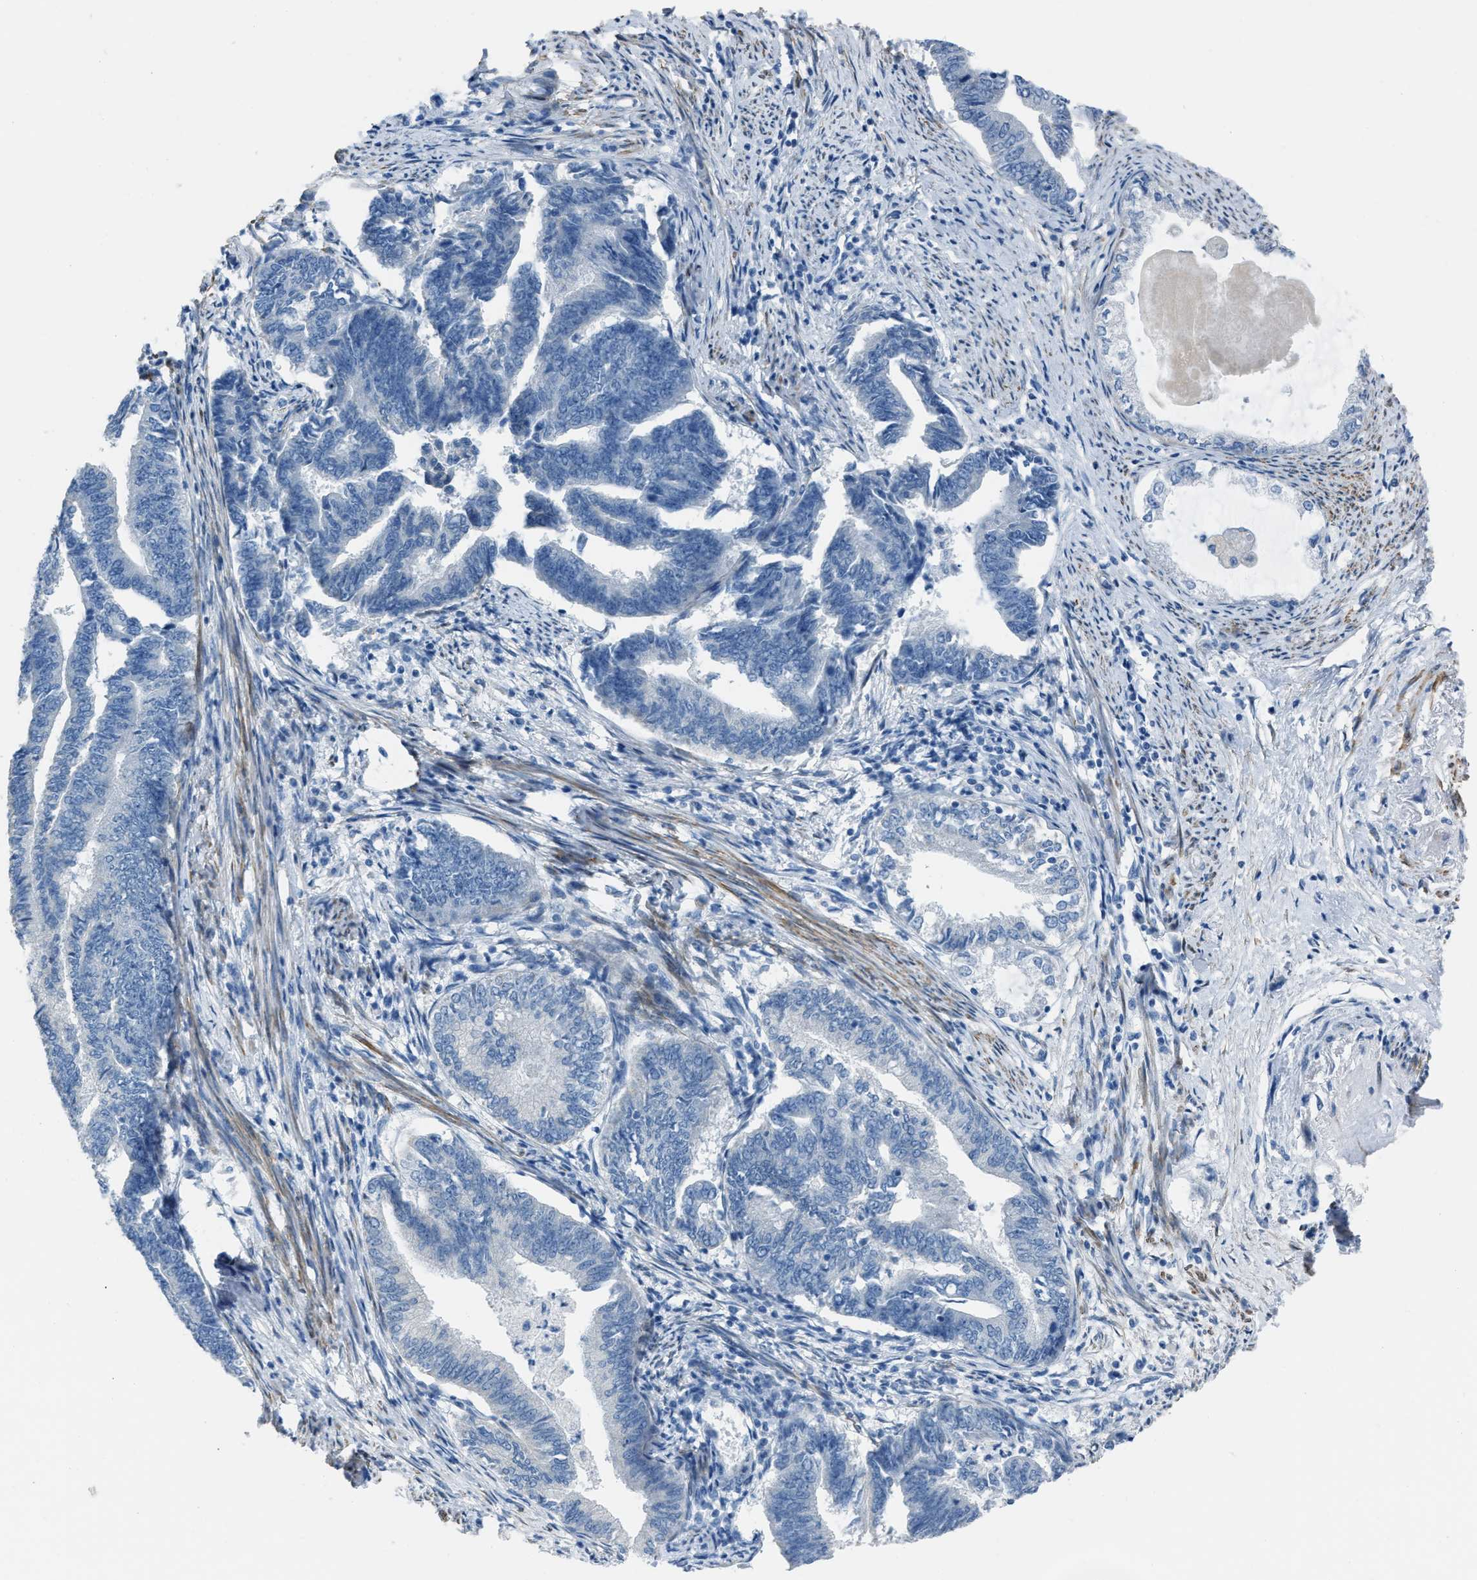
{"staining": {"intensity": "negative", "quantity": "none", "location": "none"}, "tissue": "endometrial cancer", "cell_type": "Tumor cells", "image_type": "cancer", "snomed": [{"axis": "morphology", "description": "Adenocarcinoma, NOS"}, {"axis": "topography", "description": "Endometrium"}], "caption": "This is an IHC micrograph of endometrial cancer (adenocarcinoma). There is no expression in tumor cells.", "gene": "SPATC1L", "patient": {"sex": "female", "age": 86}}